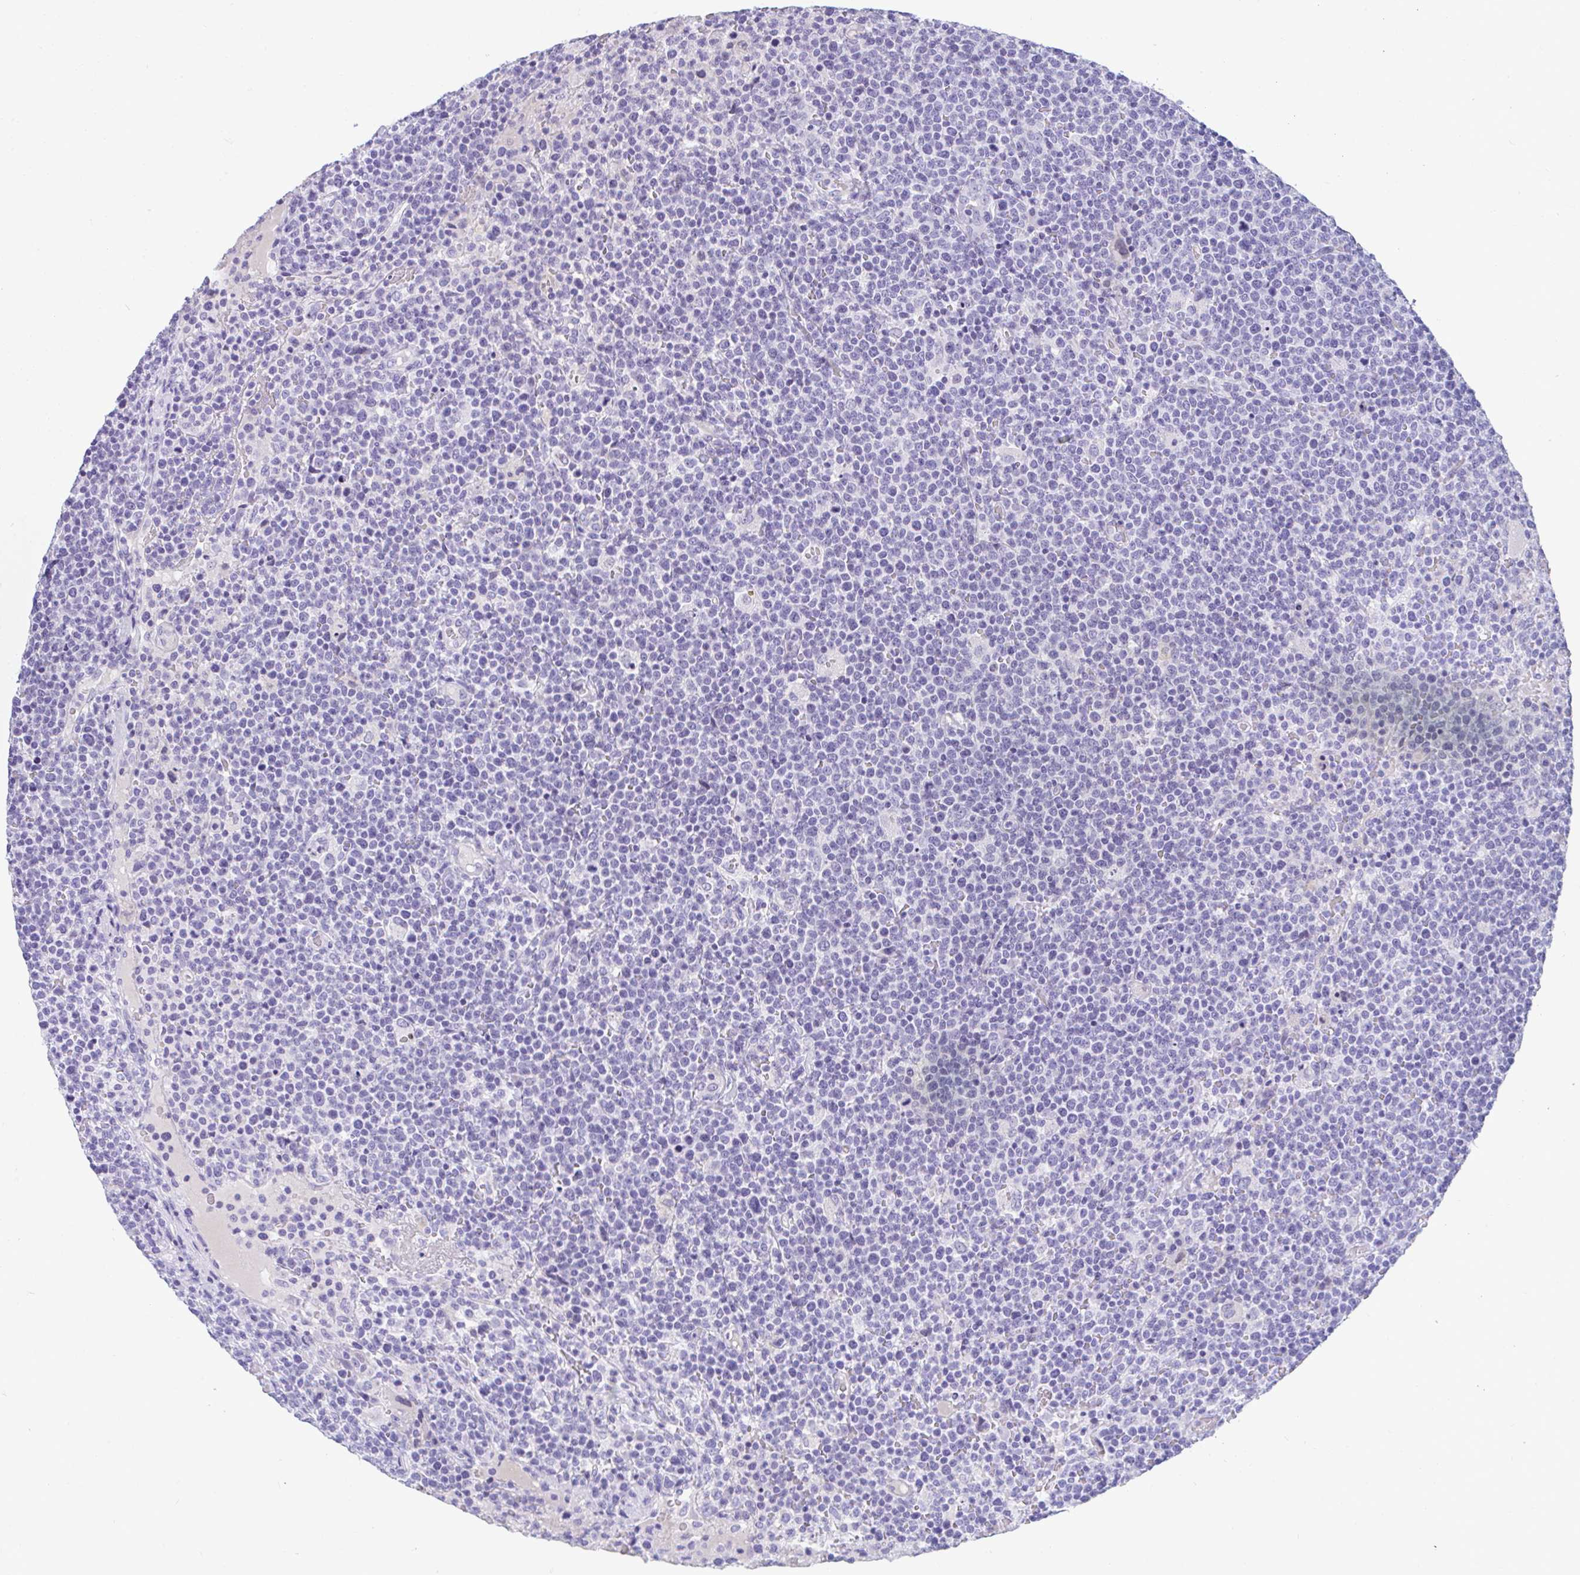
{"staining": {"intensity": "negative", "quantity": "none", "location": "none"}, "tissue": "lymphoma", "cell_type": "Tumor cells", "image_type": "cancer", "snomed": [{"axis": "morphology", "description": "Malignant lymphoma, non-Hodgkin's type, High grade"}, {"axis": "topography", "description": "Lymph node"}], "caption": "IHC image of neoplastic tissue: human lymphoma stained with DAB (3,3'-diaminobenzidine) reveals no significant protein staining in tumor cells.", "gene": "TTC30B", "patient": {"sex": "male", "age": 61}}